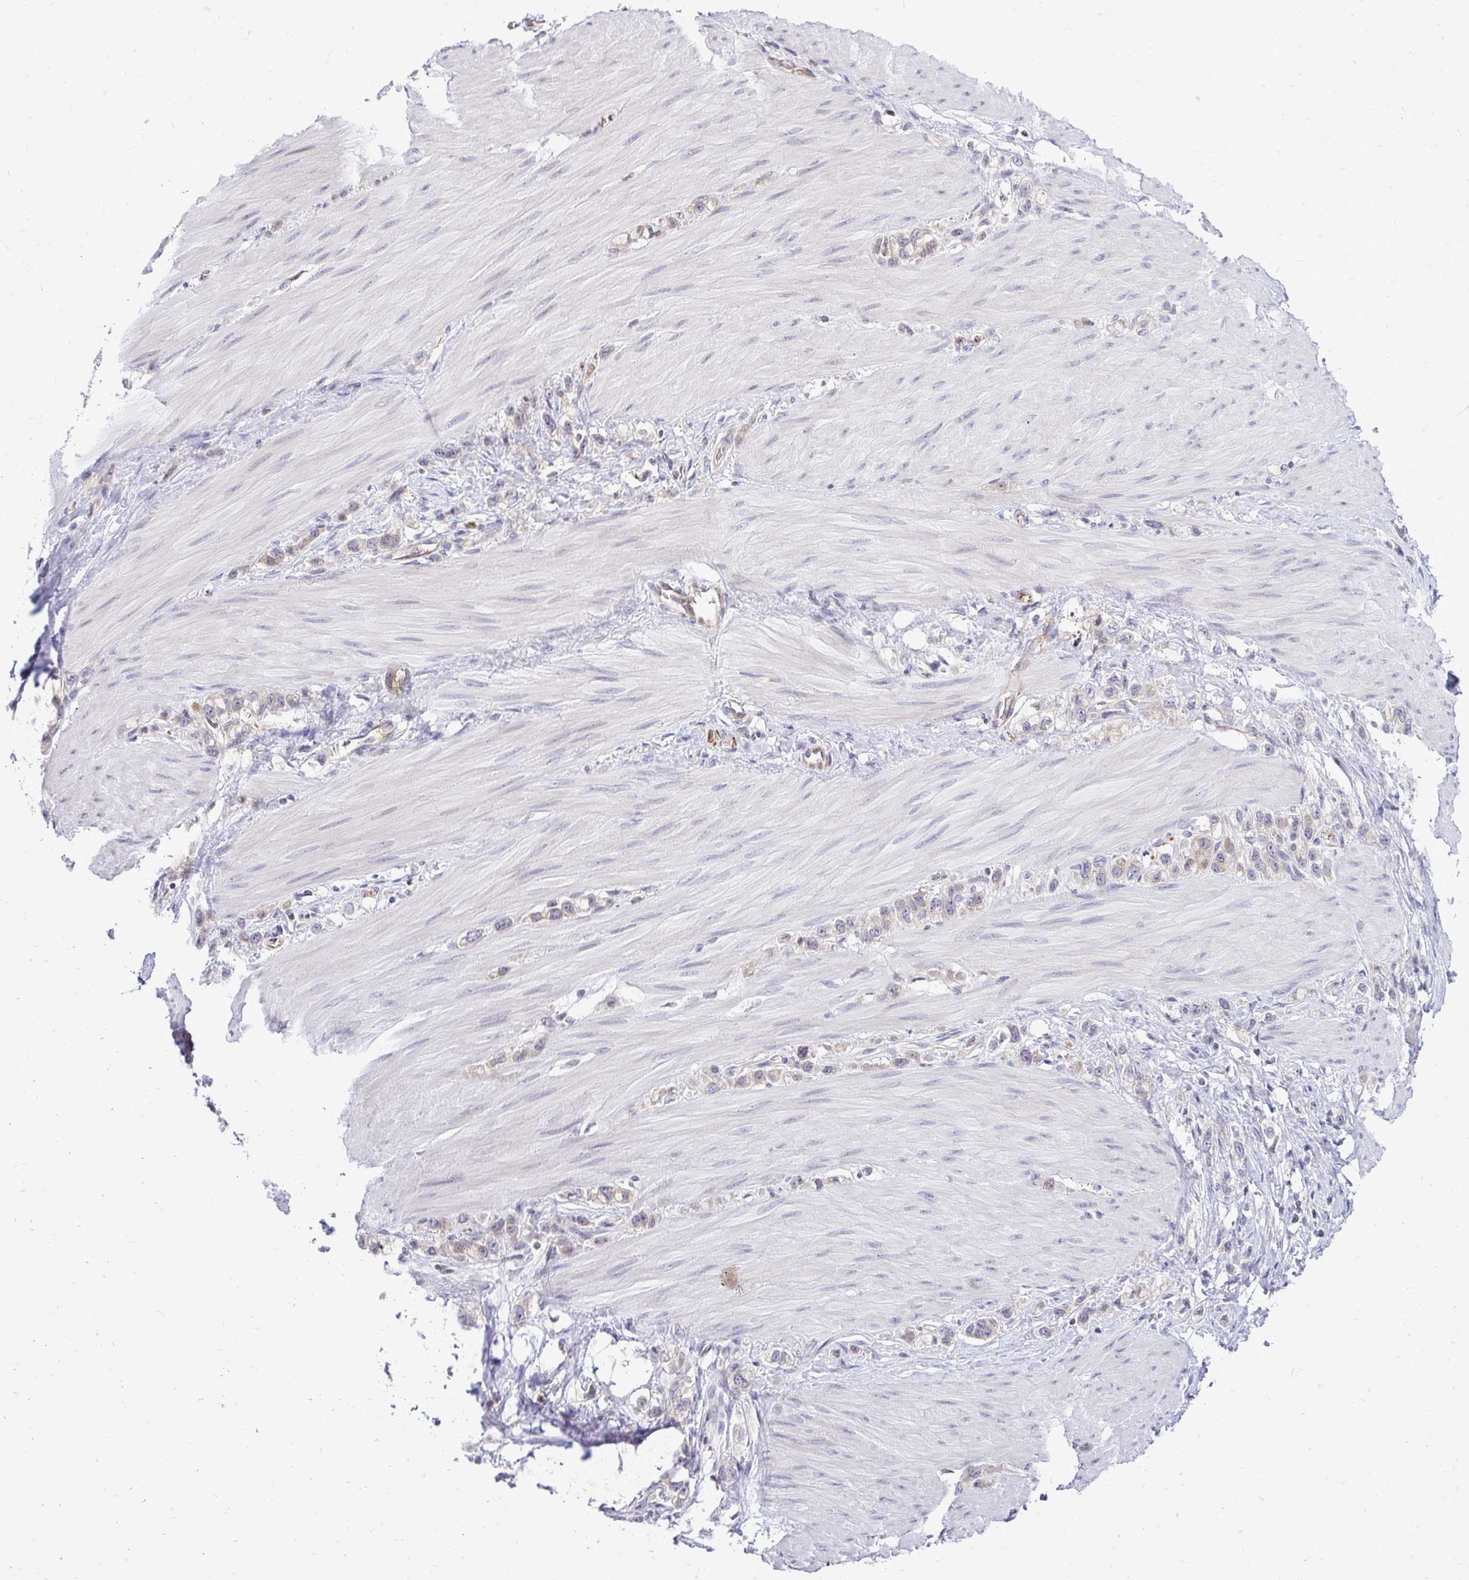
{"staining": {"intensity": "weak", "quantity": "<25%", "location": "cytoplasmic/membranous"}, "tissue": "stomach cancer", "cell_type": "Tumor cells", "image_type": "cancer", "snomed": [{"axis": "morphology", "description": "Adenocarcinoma, NOS"}, {"axis": "topography", "description": "Stomach"}], "caption": "Immunohistochemistry (IHC) histopathology image of neoplastic tissue: stomach cancer stained with DAB demonstrates no significant protein expression in tumor cells.", "gene": "METTL9", "patient": {"sex": "female", "age": 65}}